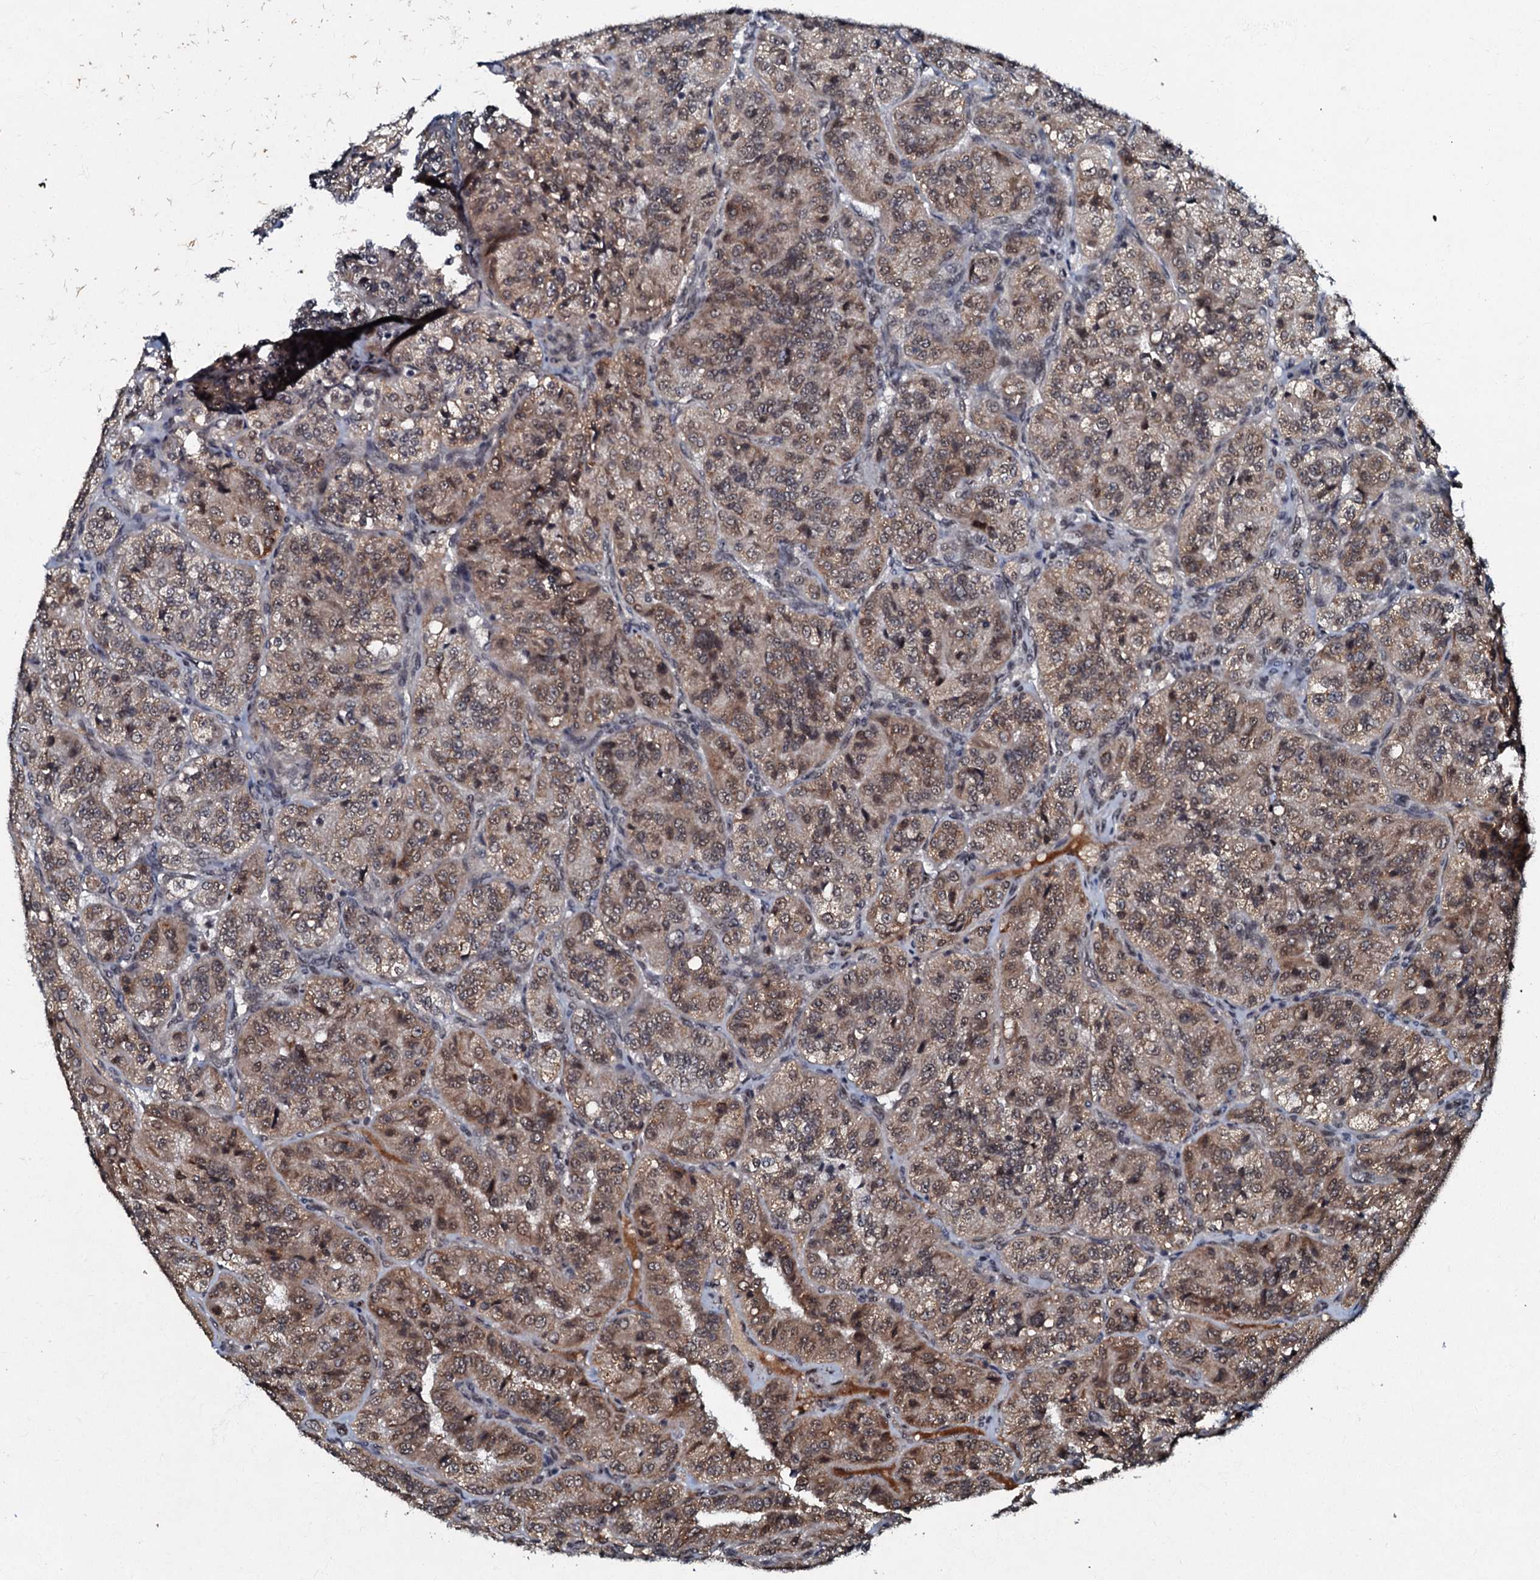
{"staining": {"intensity": "moderate", "quantity": "25%-75%", "location": "cytoplasmic/membranous,nuclear"}, "tissue": "renal cancer", "cell_type": "Tumor cells", "image_type": "cancer", "snomed": [{"axis": "morphology", "description": "Adenocarcinoma, NOS"}, {"axis": "topography", "description": "Kidney"}], "caption": "Immunohistochemistry (IHC) (DAB (3,3'-diaminobenzidine)) staining of human renal adenocarcinoma shows moderate cytoplasmic/membranous and nuclear protein positivity in about 25%-75% of tumor cells. (DAB (3,3'-diaminobenzidine) IHC with brightfield microscopy, high magnification).", "gene": "C18orf32", "patient": {"sex": "female", "age": 63}}